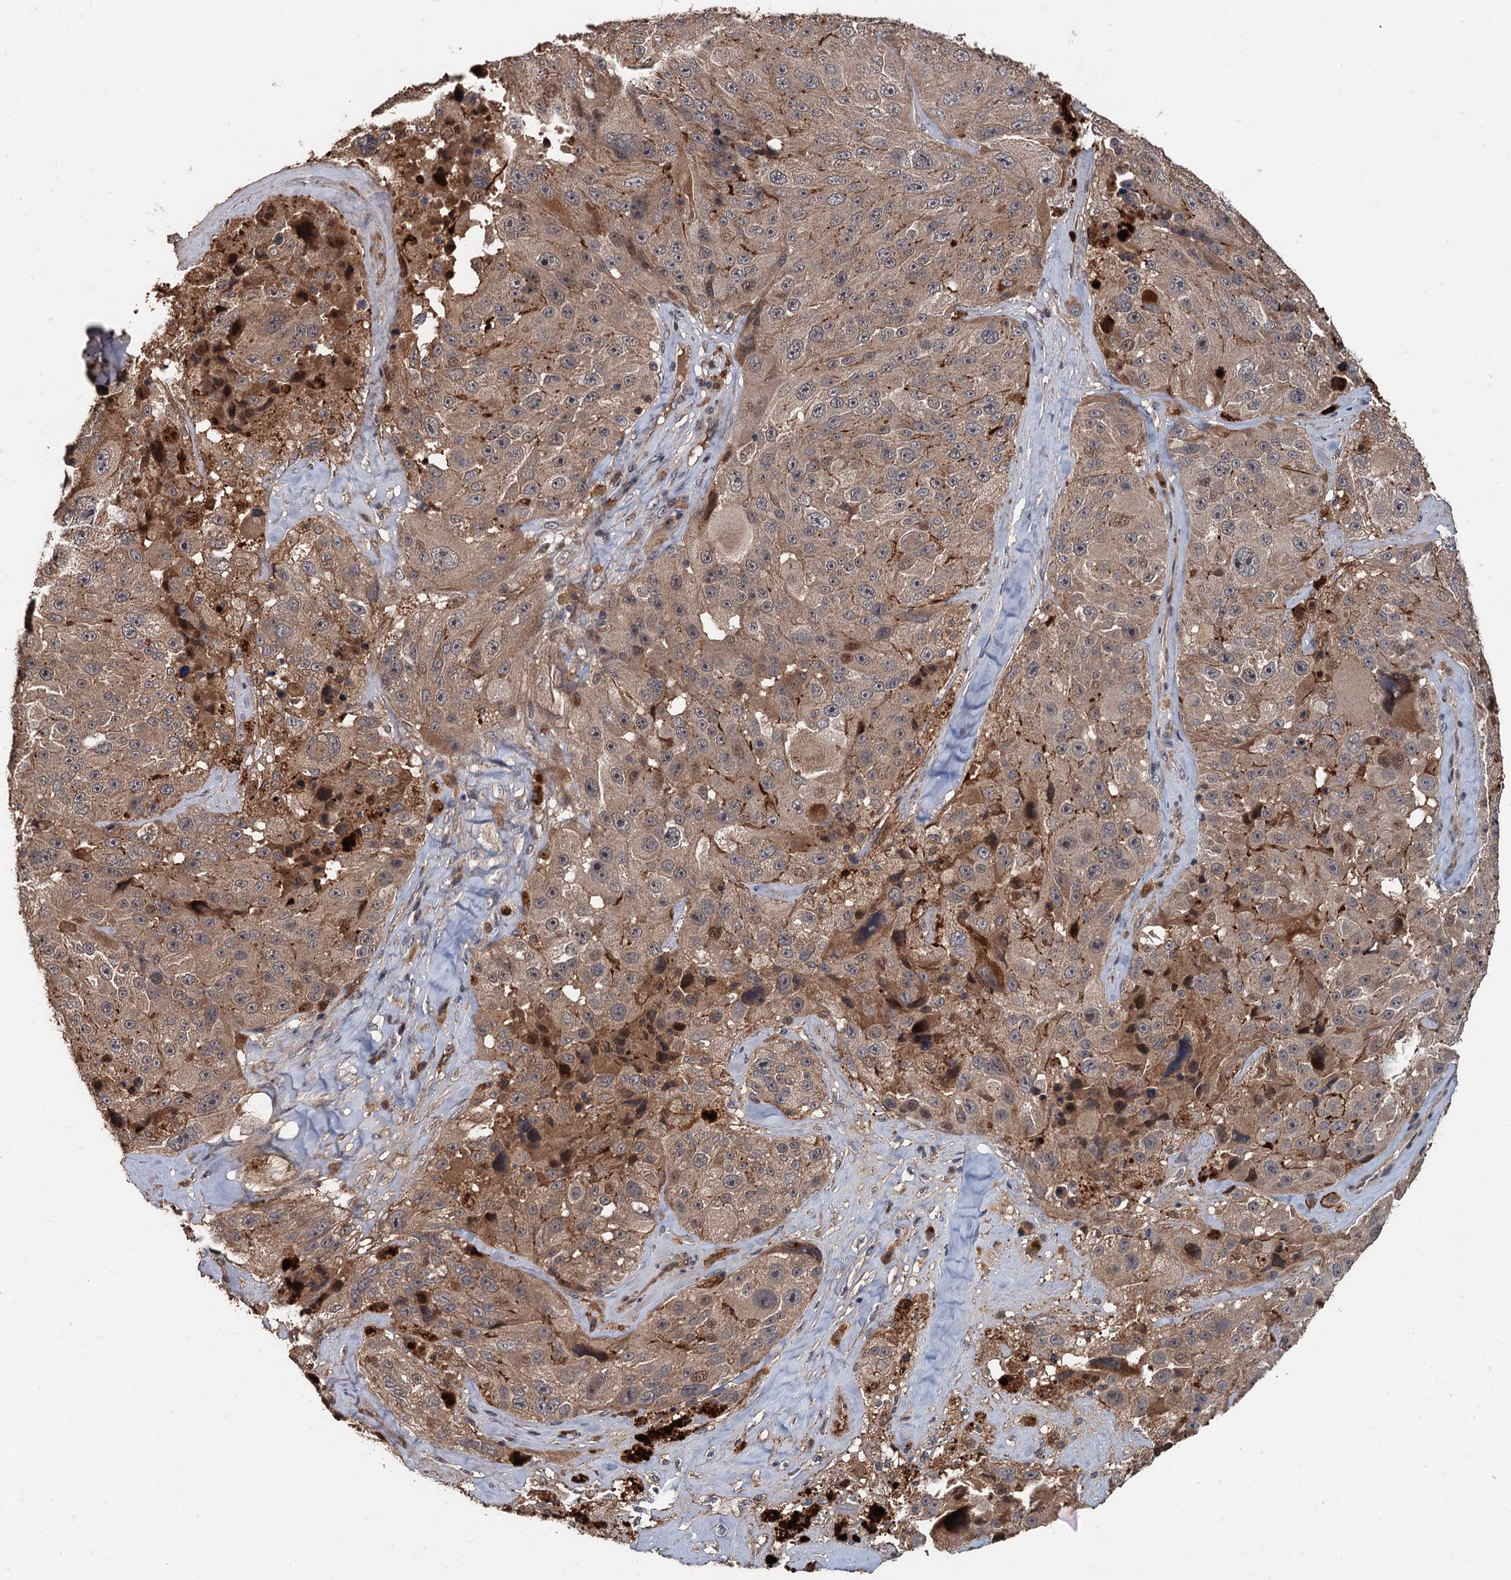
{"staining": {"intensity": "weak", "quantity": "25%-75%", "location": "cytoplasmic/membranous,nuclear"}, "tissue": "melanoma", "cell_type": "Tumor cells", "image_type": "cancer", "snomed": [{"axis": "morphology", "description": "Malignant melanoma, Metastatic site"}, {"axis": "topography", "description": "Lymph node"}], "caption": "Malignant melanoma (metastatic site) stained for a protein displays weak cytoplasmic/membranous and nuclear positivity in tumor cells.", "gene": "ZNF438", "patient": {"sex": "male", "age": 62}}